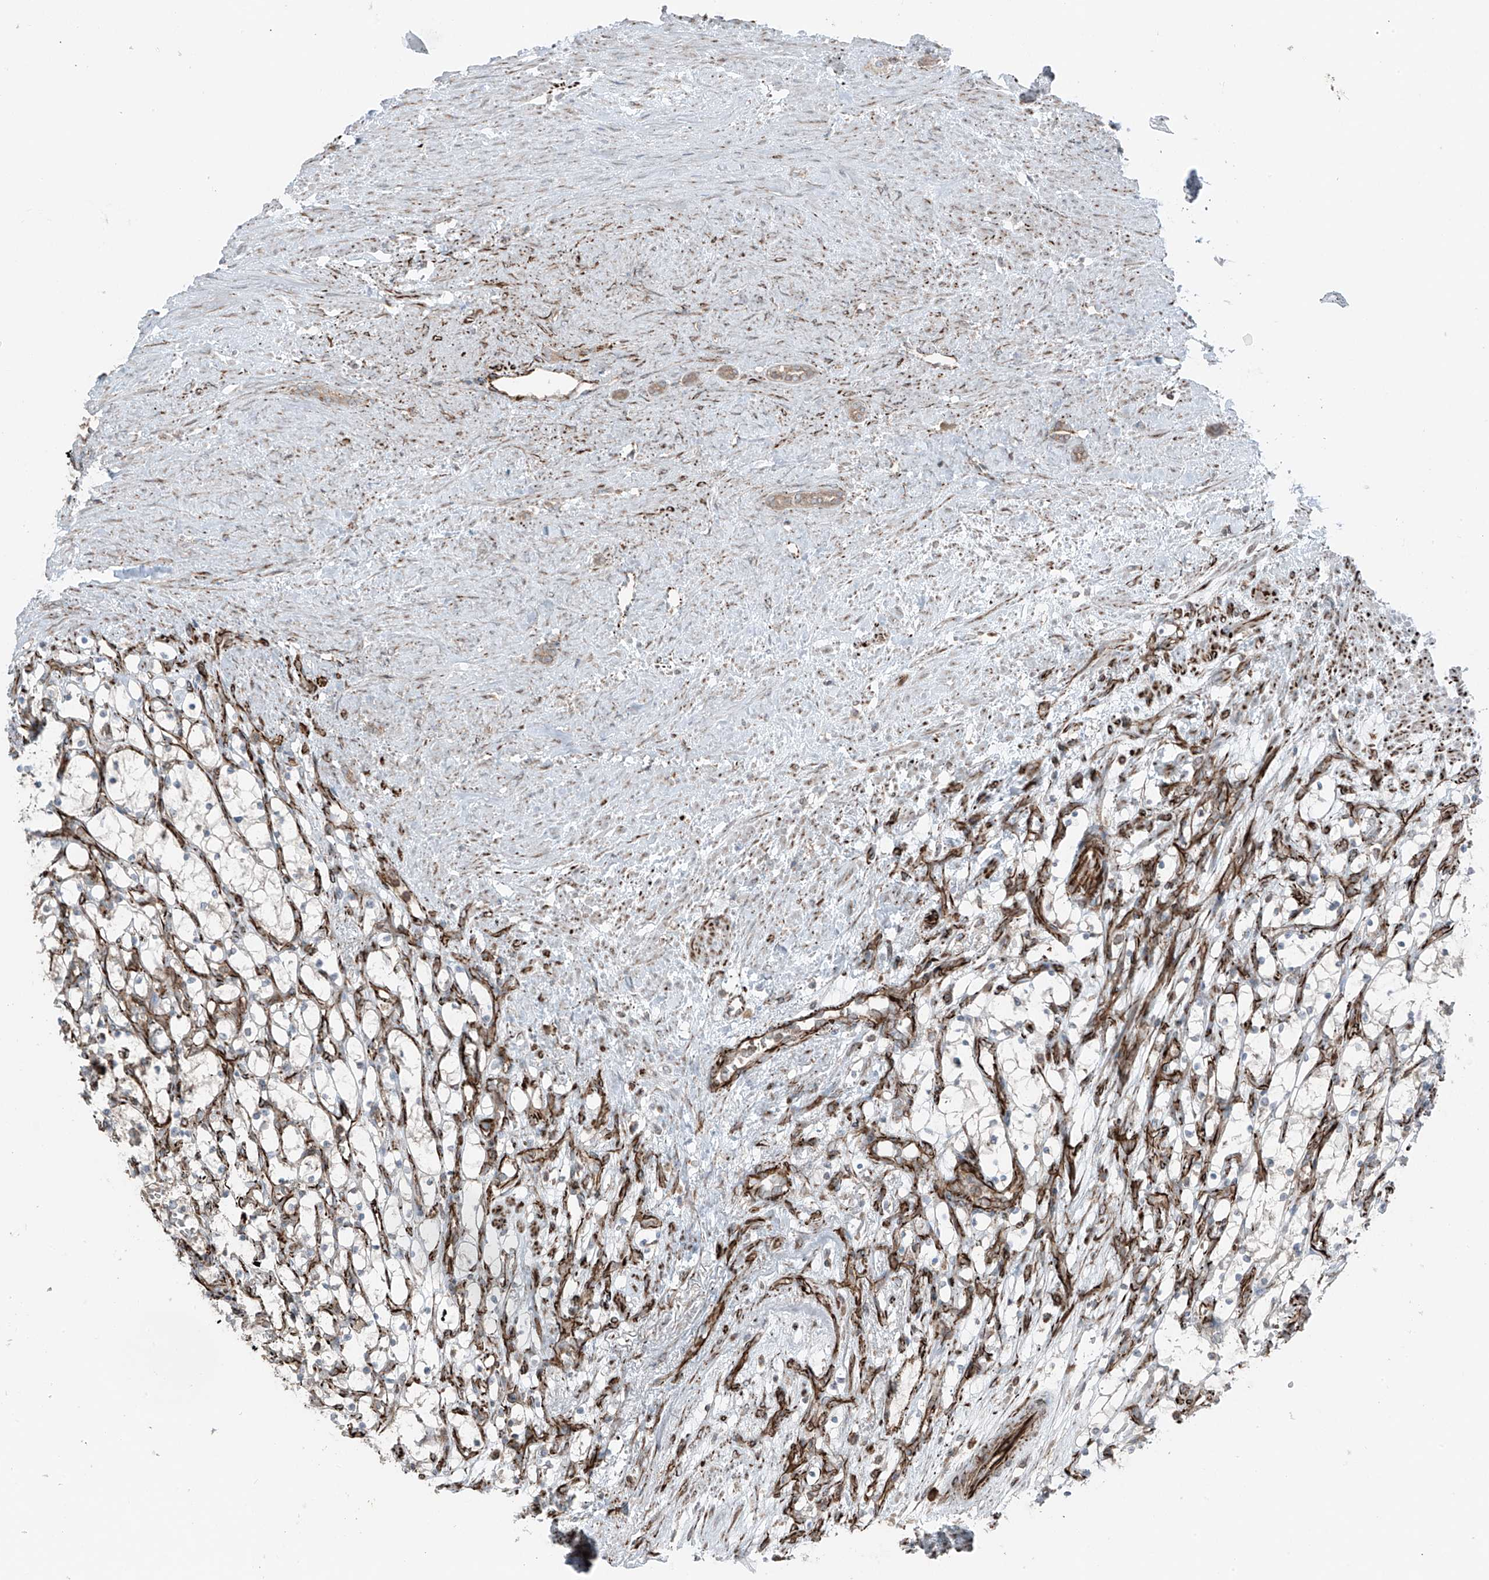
{"staining": {"intensity": "negative", "quantity": "none", "location": "none"}, "tissue": "renal cancer", "cell_type": "Tumor cells", "image_type": "cancer", "snomed": [{"axis": "morphology", "description": "Adenocarcinoma, NOS"}, {"axis": "topography", "description": "Kidney"}], "caption": "An image of human renal cancer (adenocarcinoma) is negative for staining in tumor cells. (DAB (3,3'-diaminobenzidine) immunohistochemistry (IHC) visualized using brightfield microscopy, high magnification).", "gene": "ERLEC1", "patient": {"sex": "female", "age": 69}}